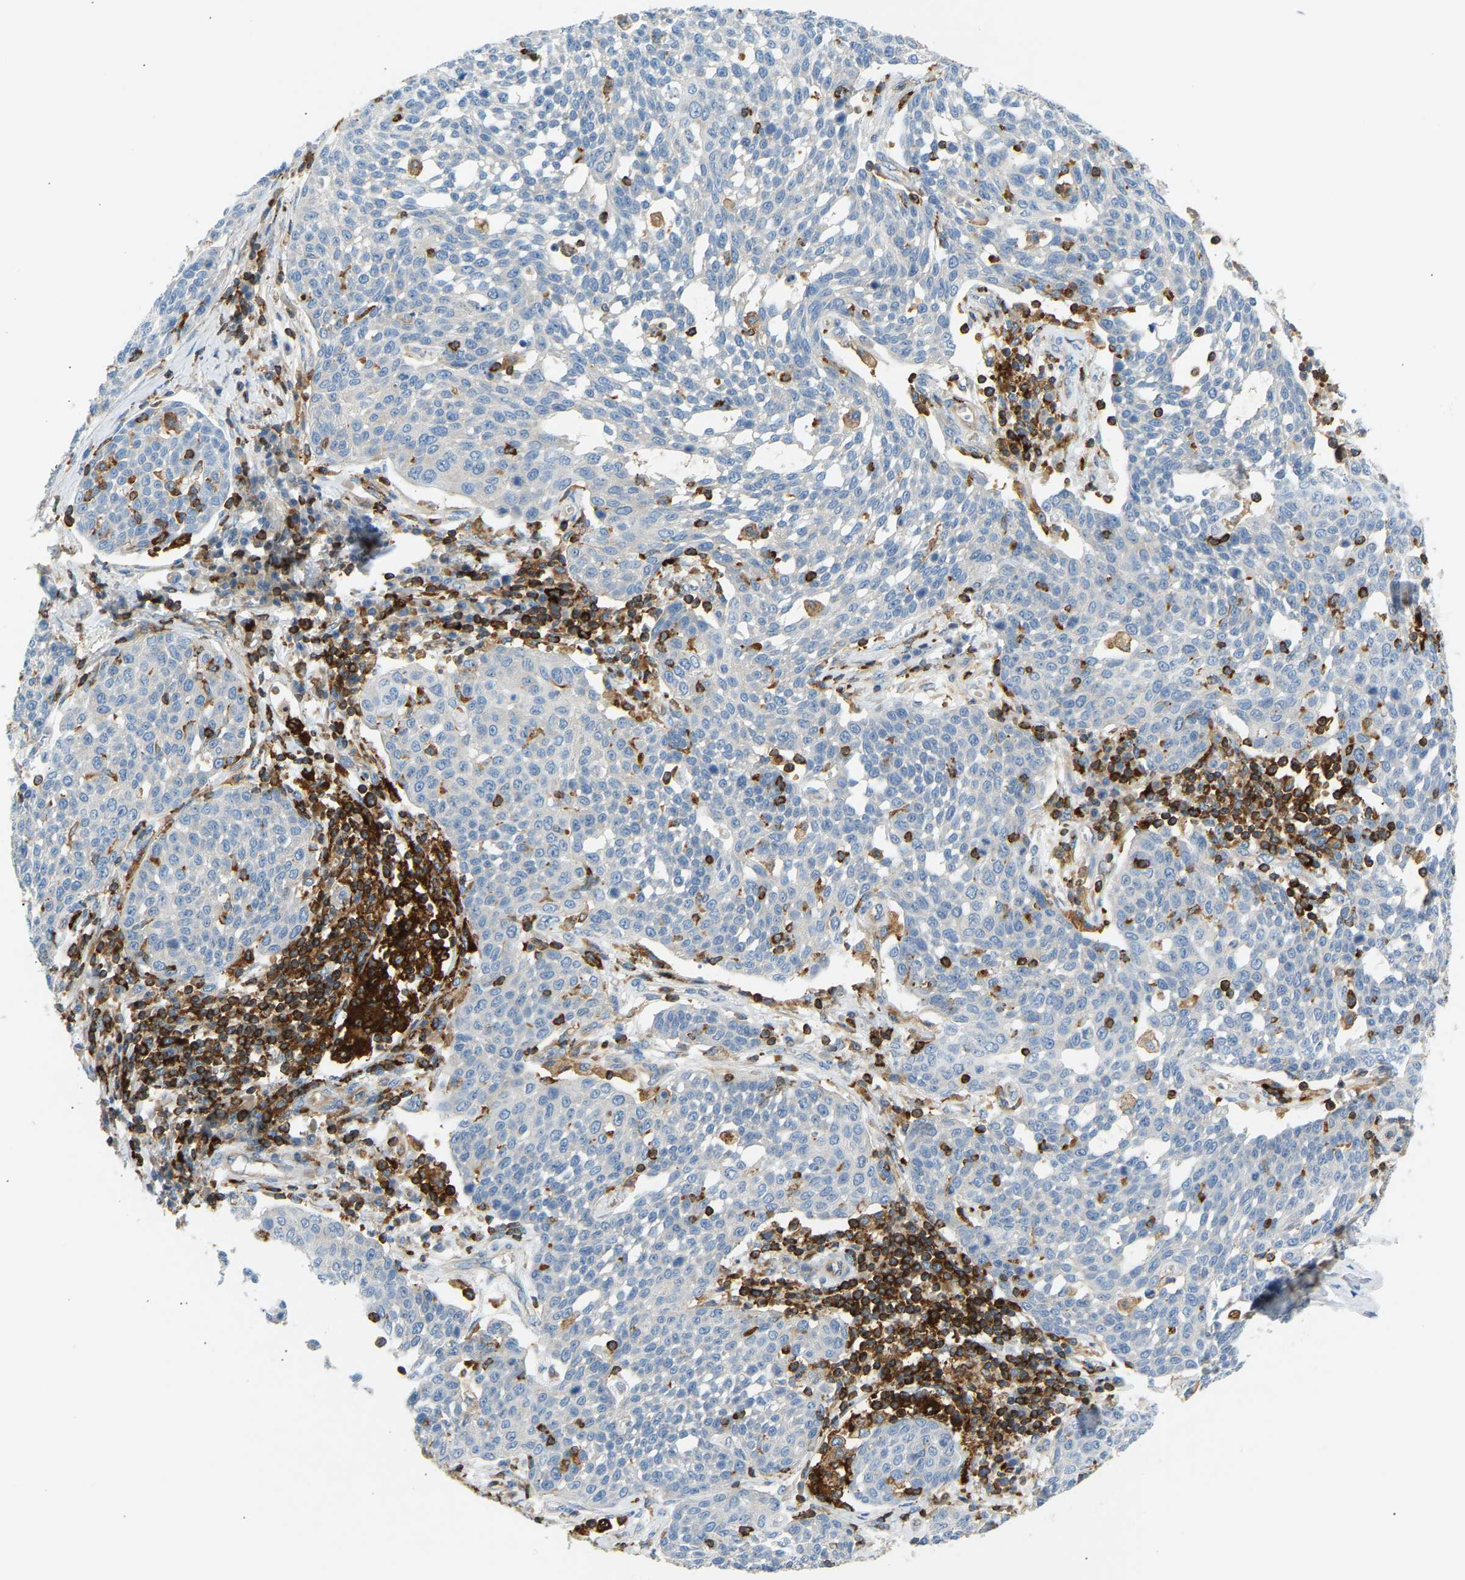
{"staining": {"intensity": "negative", "quantity": "none", "location": "none"}, "tissue": "cervical cancer", "cell_type": "Tumor cells", "image_type": "cancer", "snomed": [{"axis": "morphology", "description": "Squamous cell carcinoma, NOS"}, {"axis": "topography", "description": "Cervix"}], "caption": "Immunohistochemistry (IHC) photomicrograph of neoplastic tissue: cervical squamous cell carcinoma stained with DAB (3,3'-diaminobenzidine) reveals no significant protein expression in tumor cells.", "gene": "FNBP1", "patient": {"sex": "female", "age": 34}}